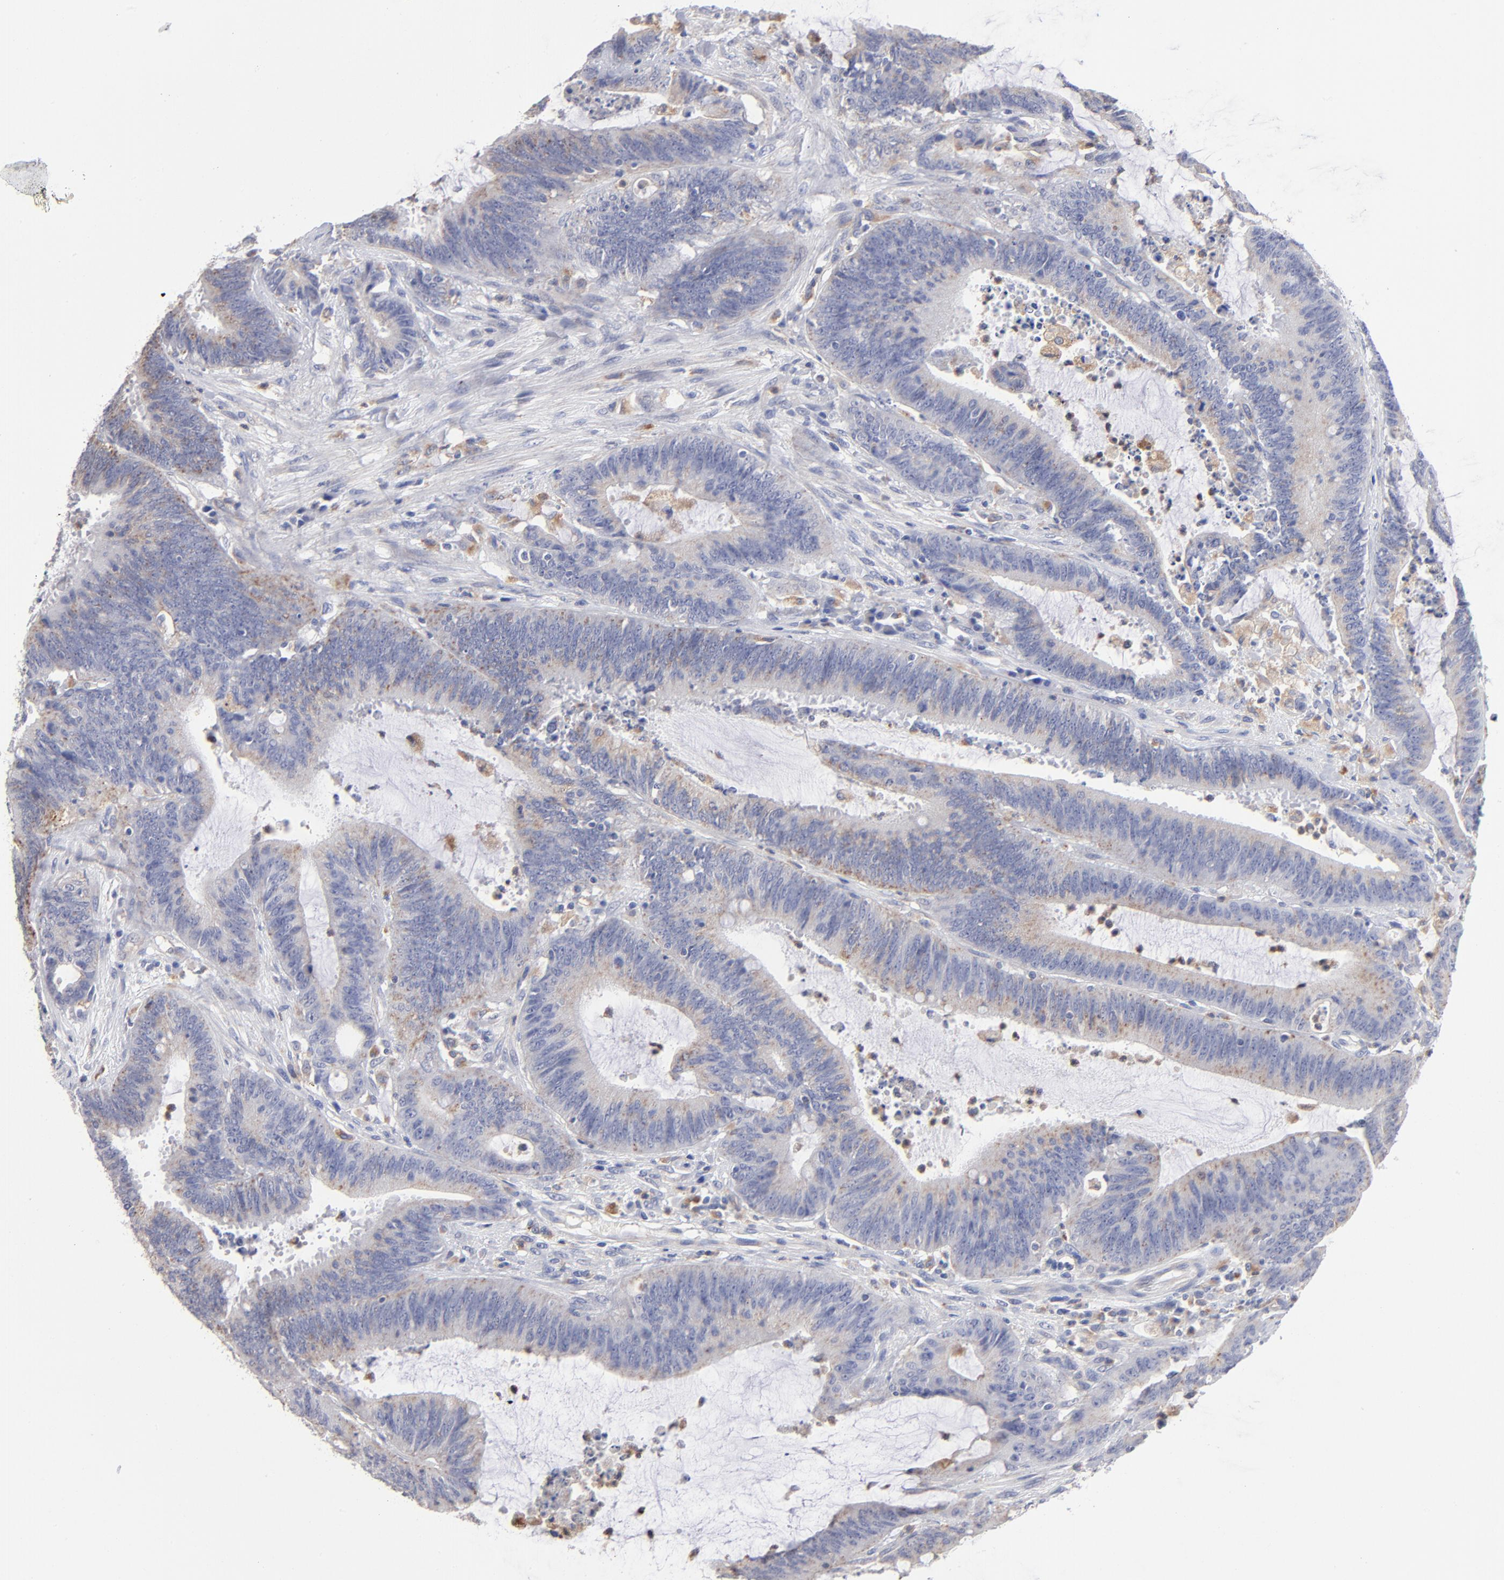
{"staining": {"intensity": "moderate", "quantity": ">75%", "location": "cytoplasmic/membranous"}, "tissue": "colorectal cancer", "cell_type": "Tumor cells", "image_type": "cancer", "snomed": [{"axis": "morphology", "description": "Adenocarcinoma, NOS"}, {"axis": "topography", "description": "Rectum"}], "caption": "IHC image of human colorectal adenocarcinoma stained for a protein (brown), which demonstrates medium levels of moderate cytoplasmic/membranous staining in approximately >75% of tumor cells.", "gene": "RRAGB", "patient": {"sex": "female", "age": 66}}